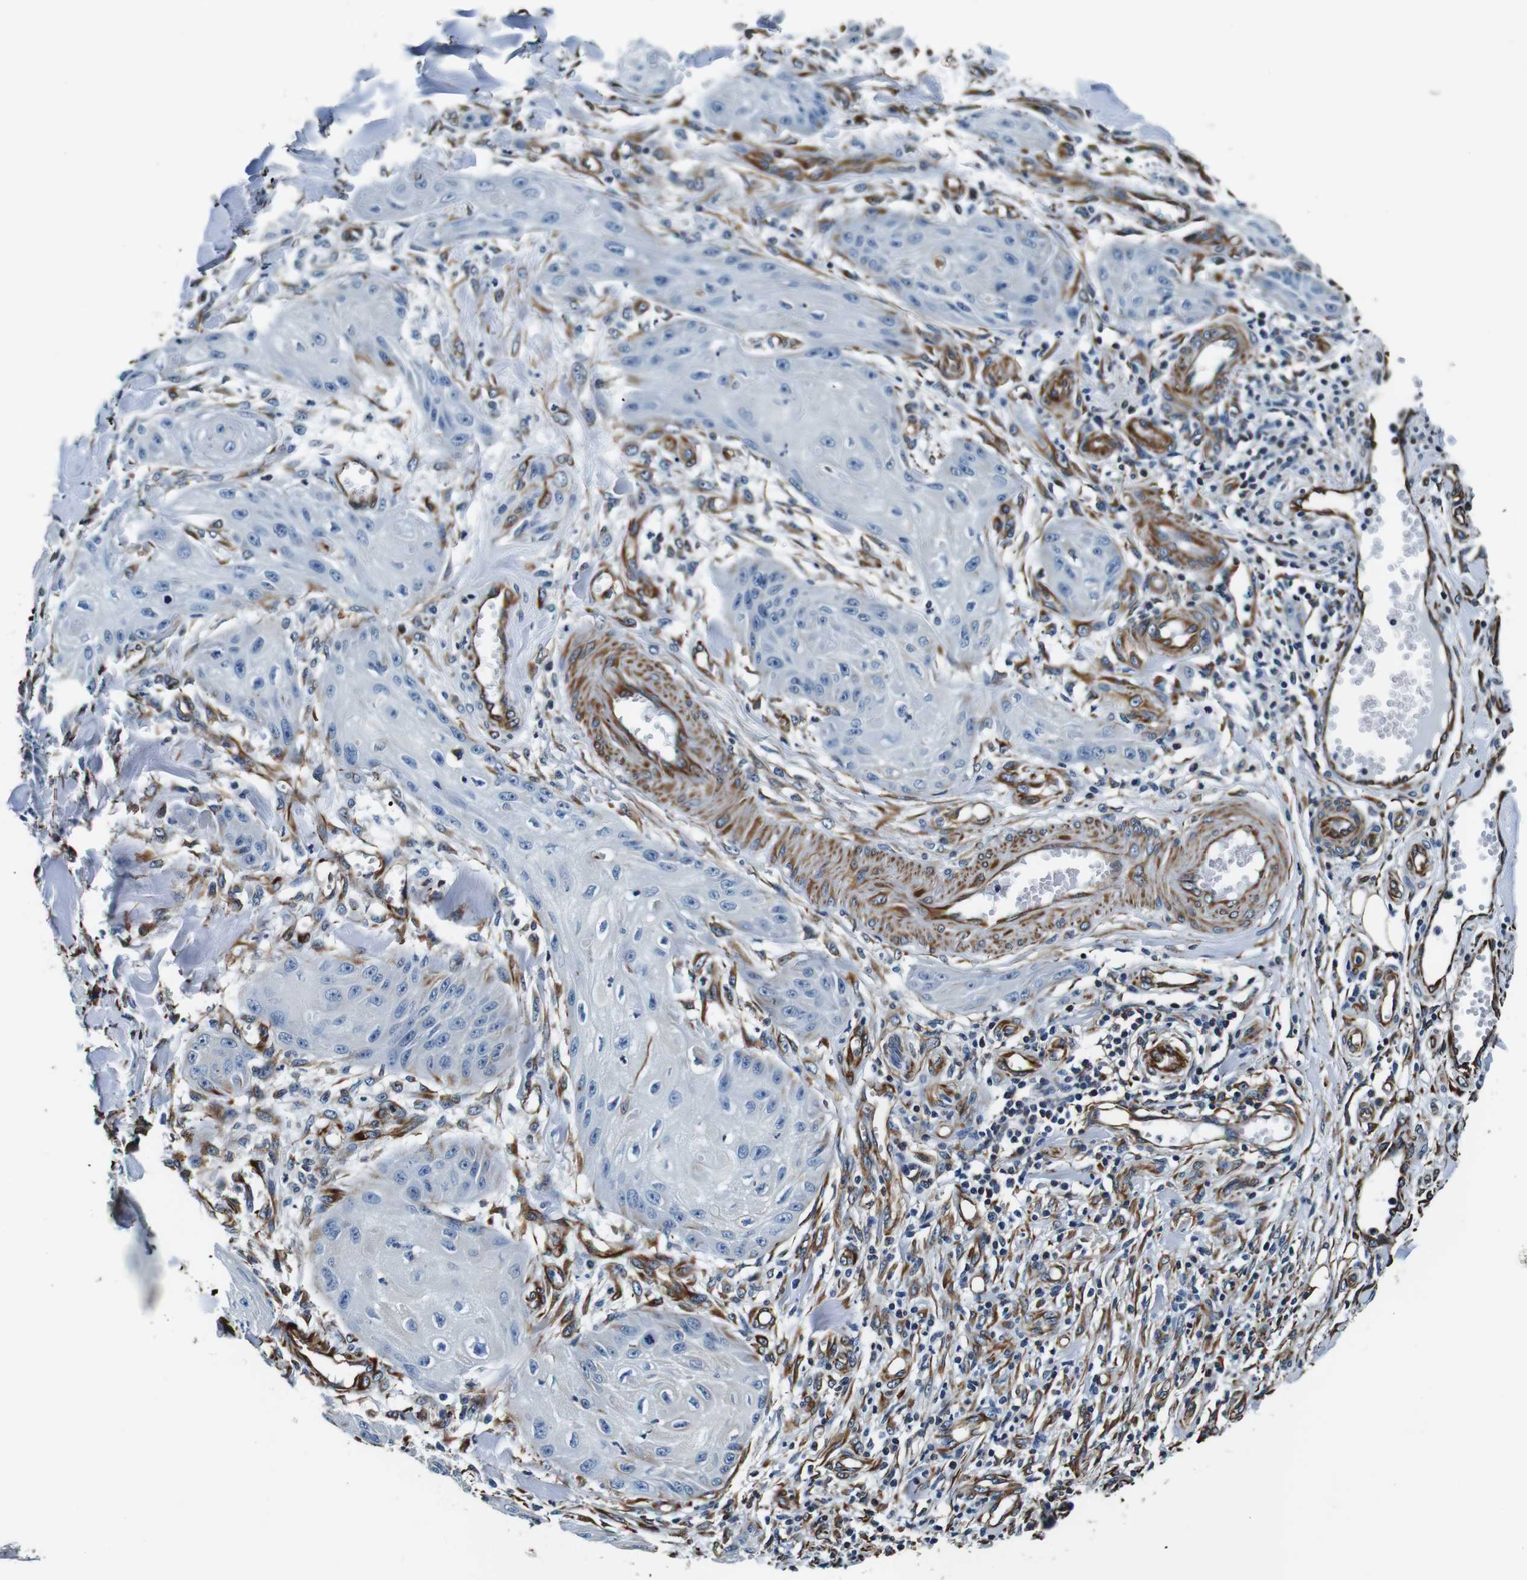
{"staining": {"intensity": "negative", "quantity": "none", "location": "none"}, "tissue": "skin cancer", "cell_type": "Tumor cells", "image_type": "cancer", "snomed": [{"axis": "morphology", "description": "Squamous cell carcinoma, NOS"}, {"axis": "topography", "description": "Skin"}], "caption": "There is no significant expression in tumor cells of squamous cell carcinoma (skin). The staining was performed using DAB (3,3'-diaminobenzidine) to visualize the protein expression in brown, while the nuclei were stained in blue with hematoxylin (Magnification: 20x).", "gene": "GJE1", "patient": {"sex": "male", "age": 74}}